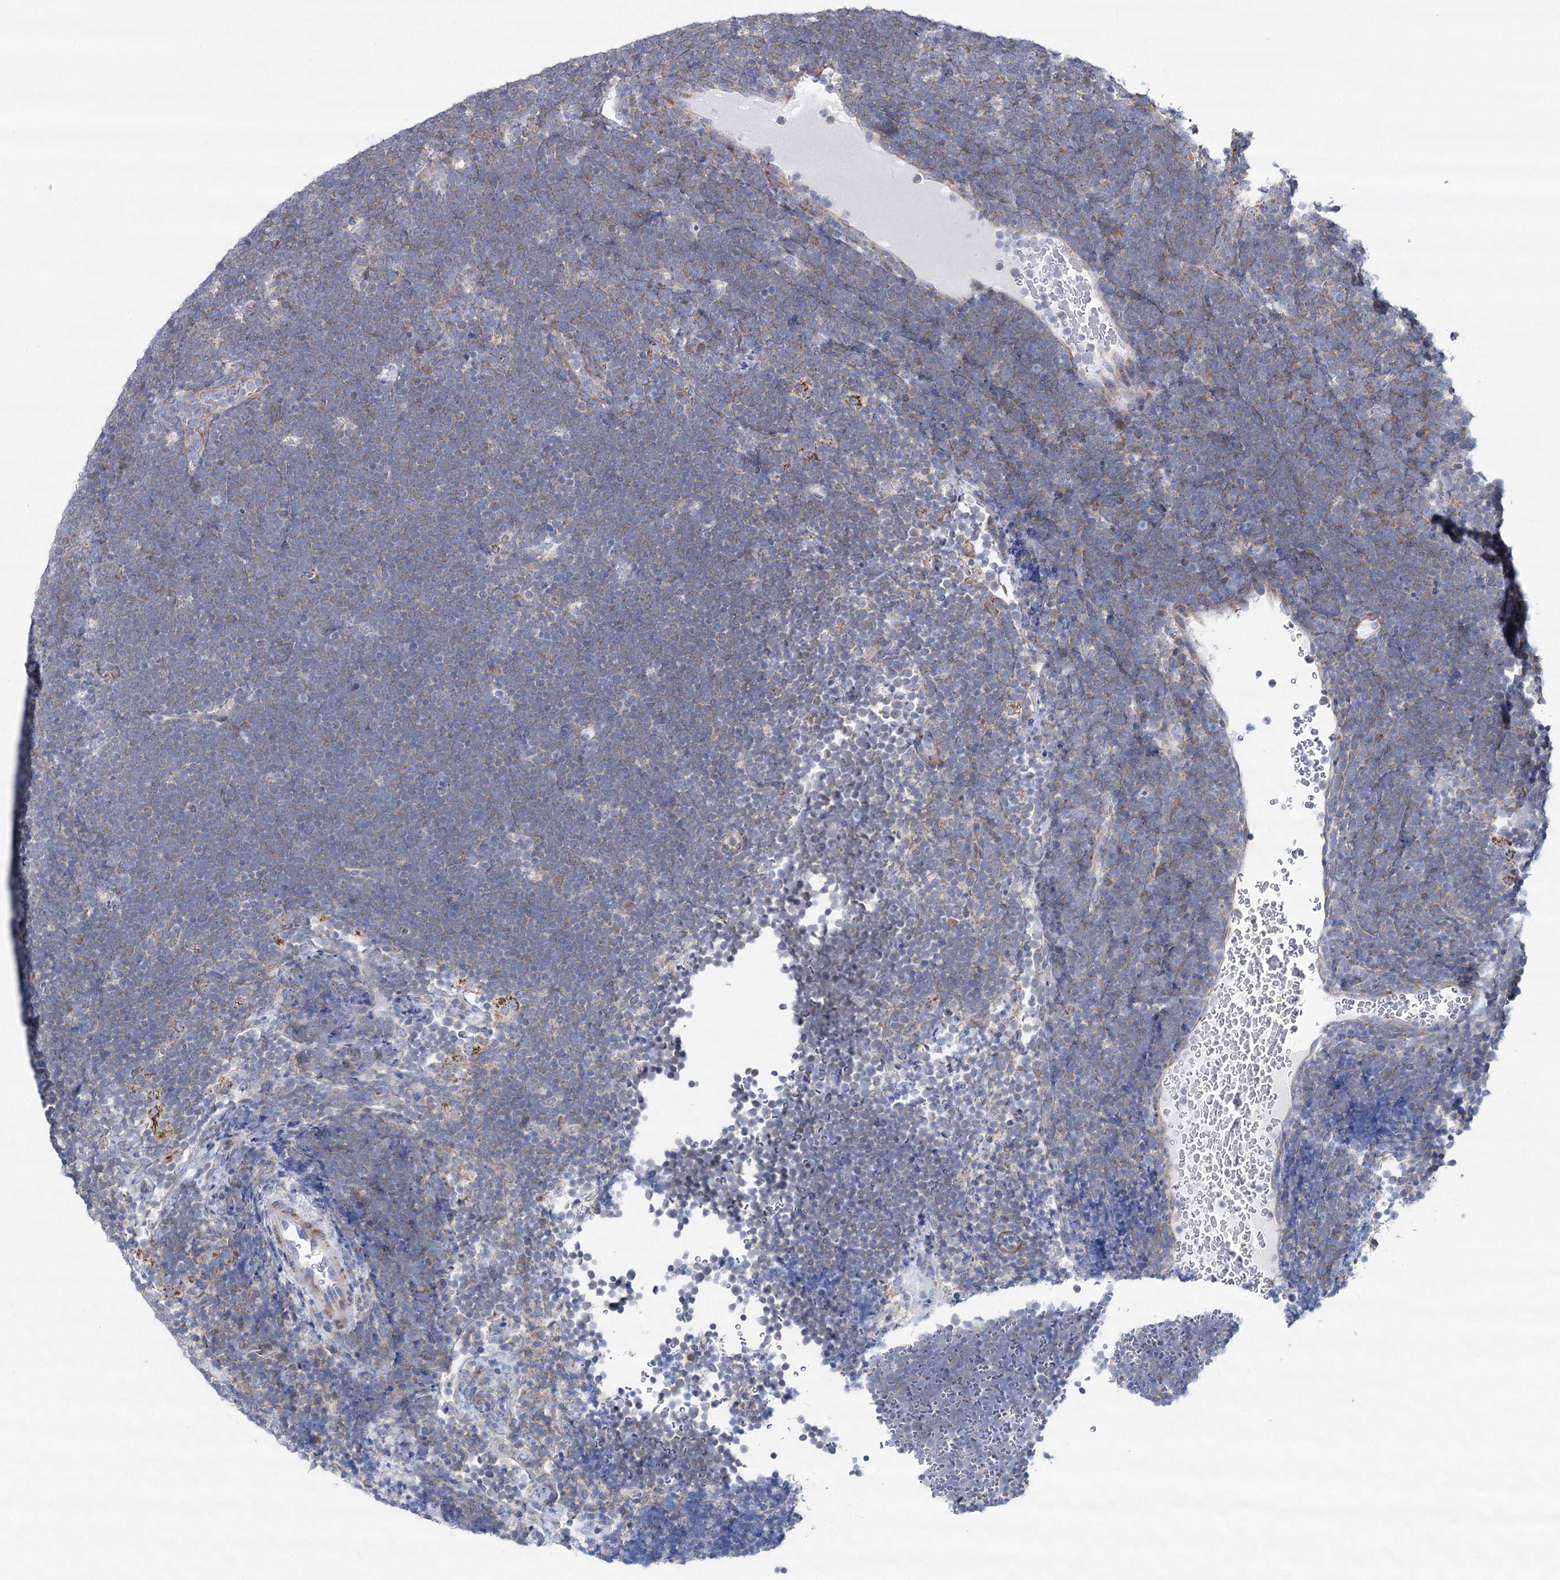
{"staining": {"intensity": "weak", "quantity": "25%-75%", "location": "cytoplasmic/membranous"}, "tissue": "lymphoma", "cell_type": "Tumor cells", "image_type": "cancer", "snomed": [{"axis": "morphology", "description": "Malignant lymphoma, non-Hodgkin's type, High grade"}, {"axis": "topography", "description": "Lymph node"}], "caption": "Lymphoma stained with IHC reveals weak cytoplasmic/membranous staining in approximately 25%-75% of tumor cells.", "gene": "THUMPD3", "patient": {"sex": "male", "age": 13}}